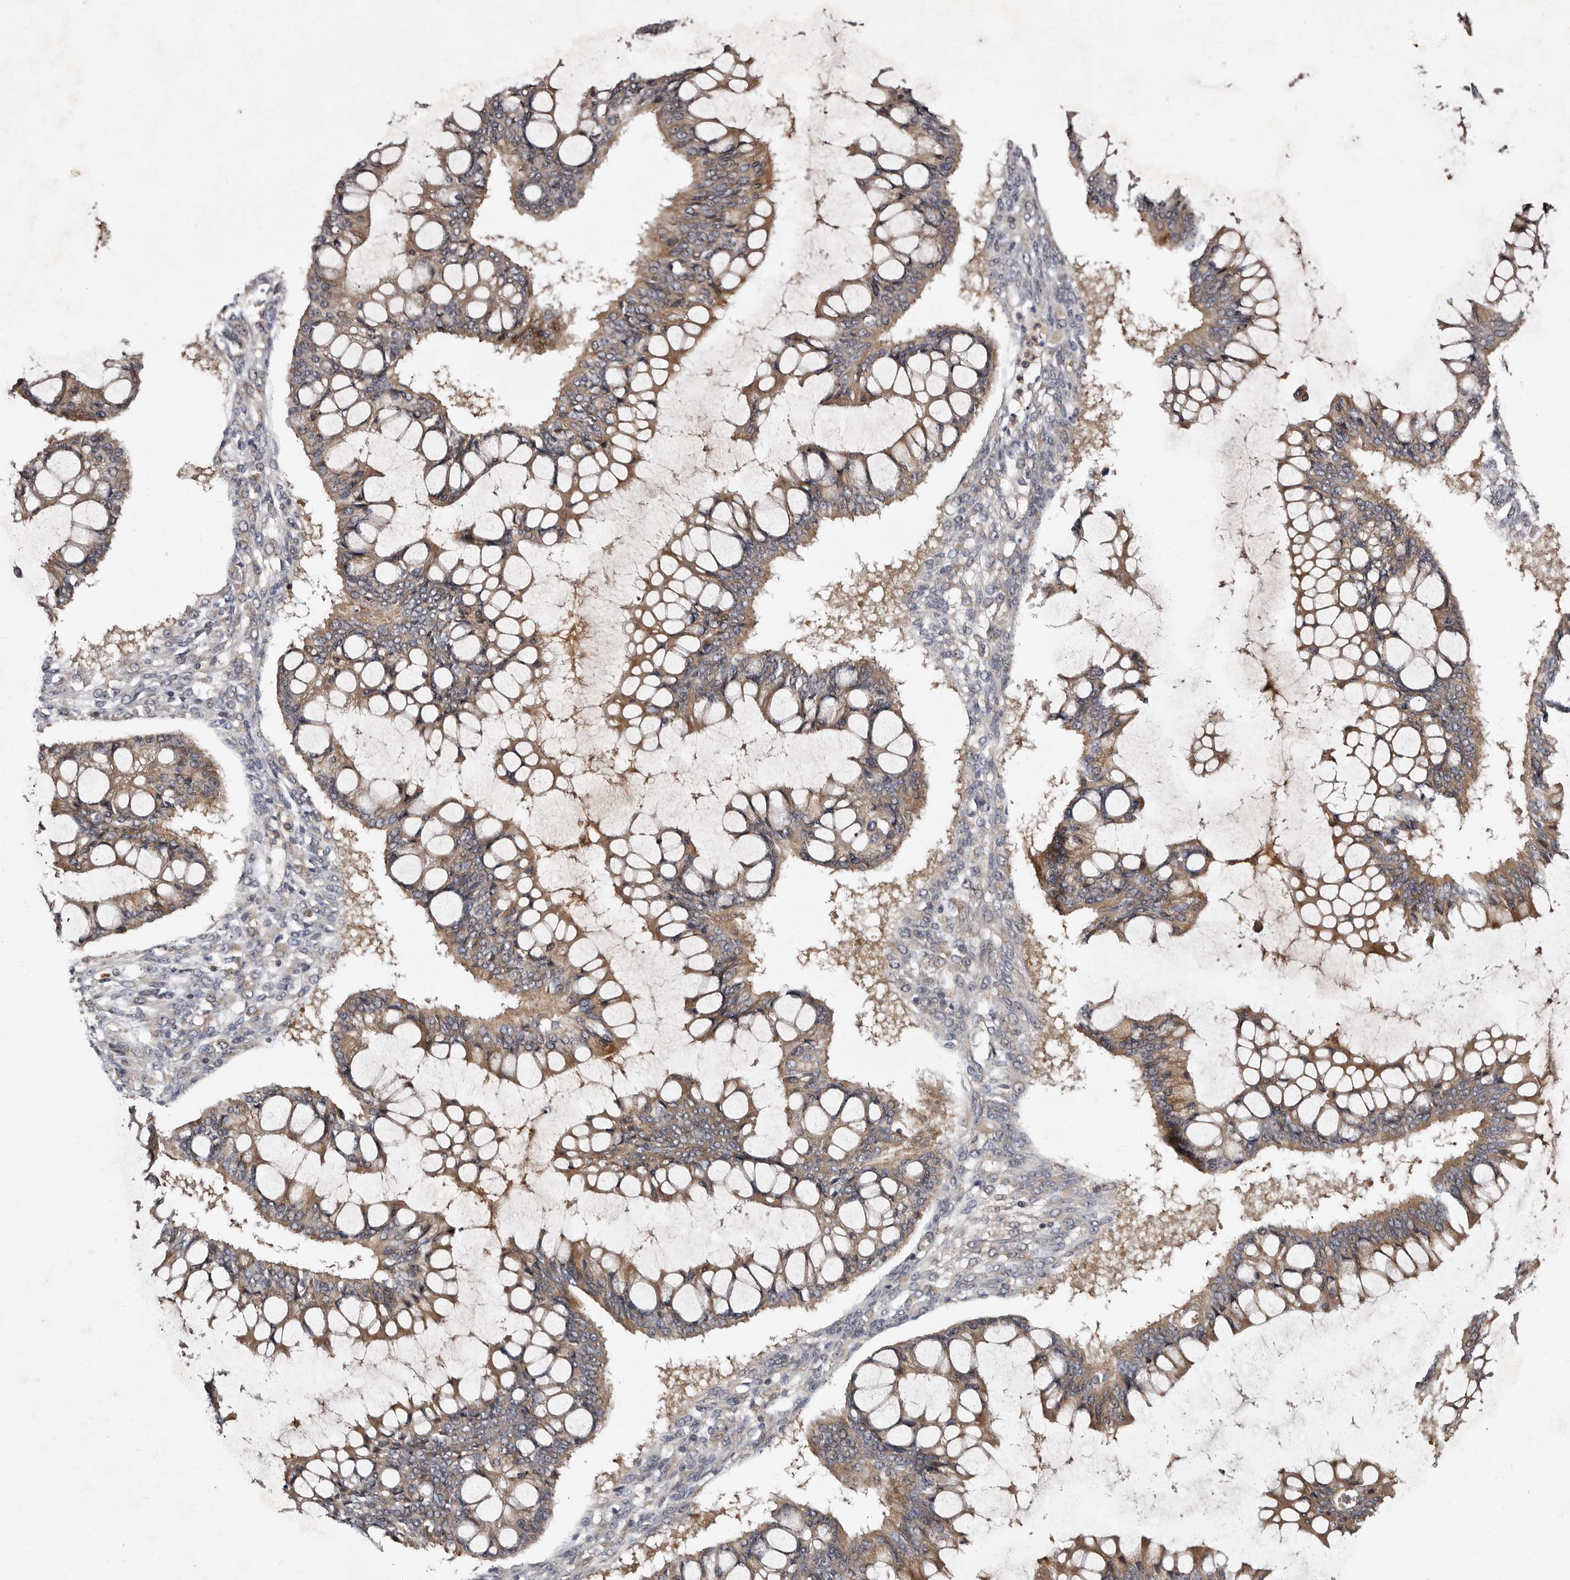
{"staining": {"intensity": "moderate", "quantity": ">75%", "location": "cytoplasmic/membranous"}, "tissue": "ovarian cancer", "cell_type": "Tumor cells", "image_type": "cancer", "snomed": [{"axis": "morphology", "description": "Cystadenocarcinoma, mucinous, NOS"}, {"axis": "topography", "description": "Ovary"}], "caption": "Immunohistochemical staining of ovarian mucinous cystadenocarcinoma reveals medium levels of moderate cytoplasmic/membranous expression in approximately >75% of tumor cells.", "gene": "DNPH1", "patient": {"sex": "female", "age": 73}}